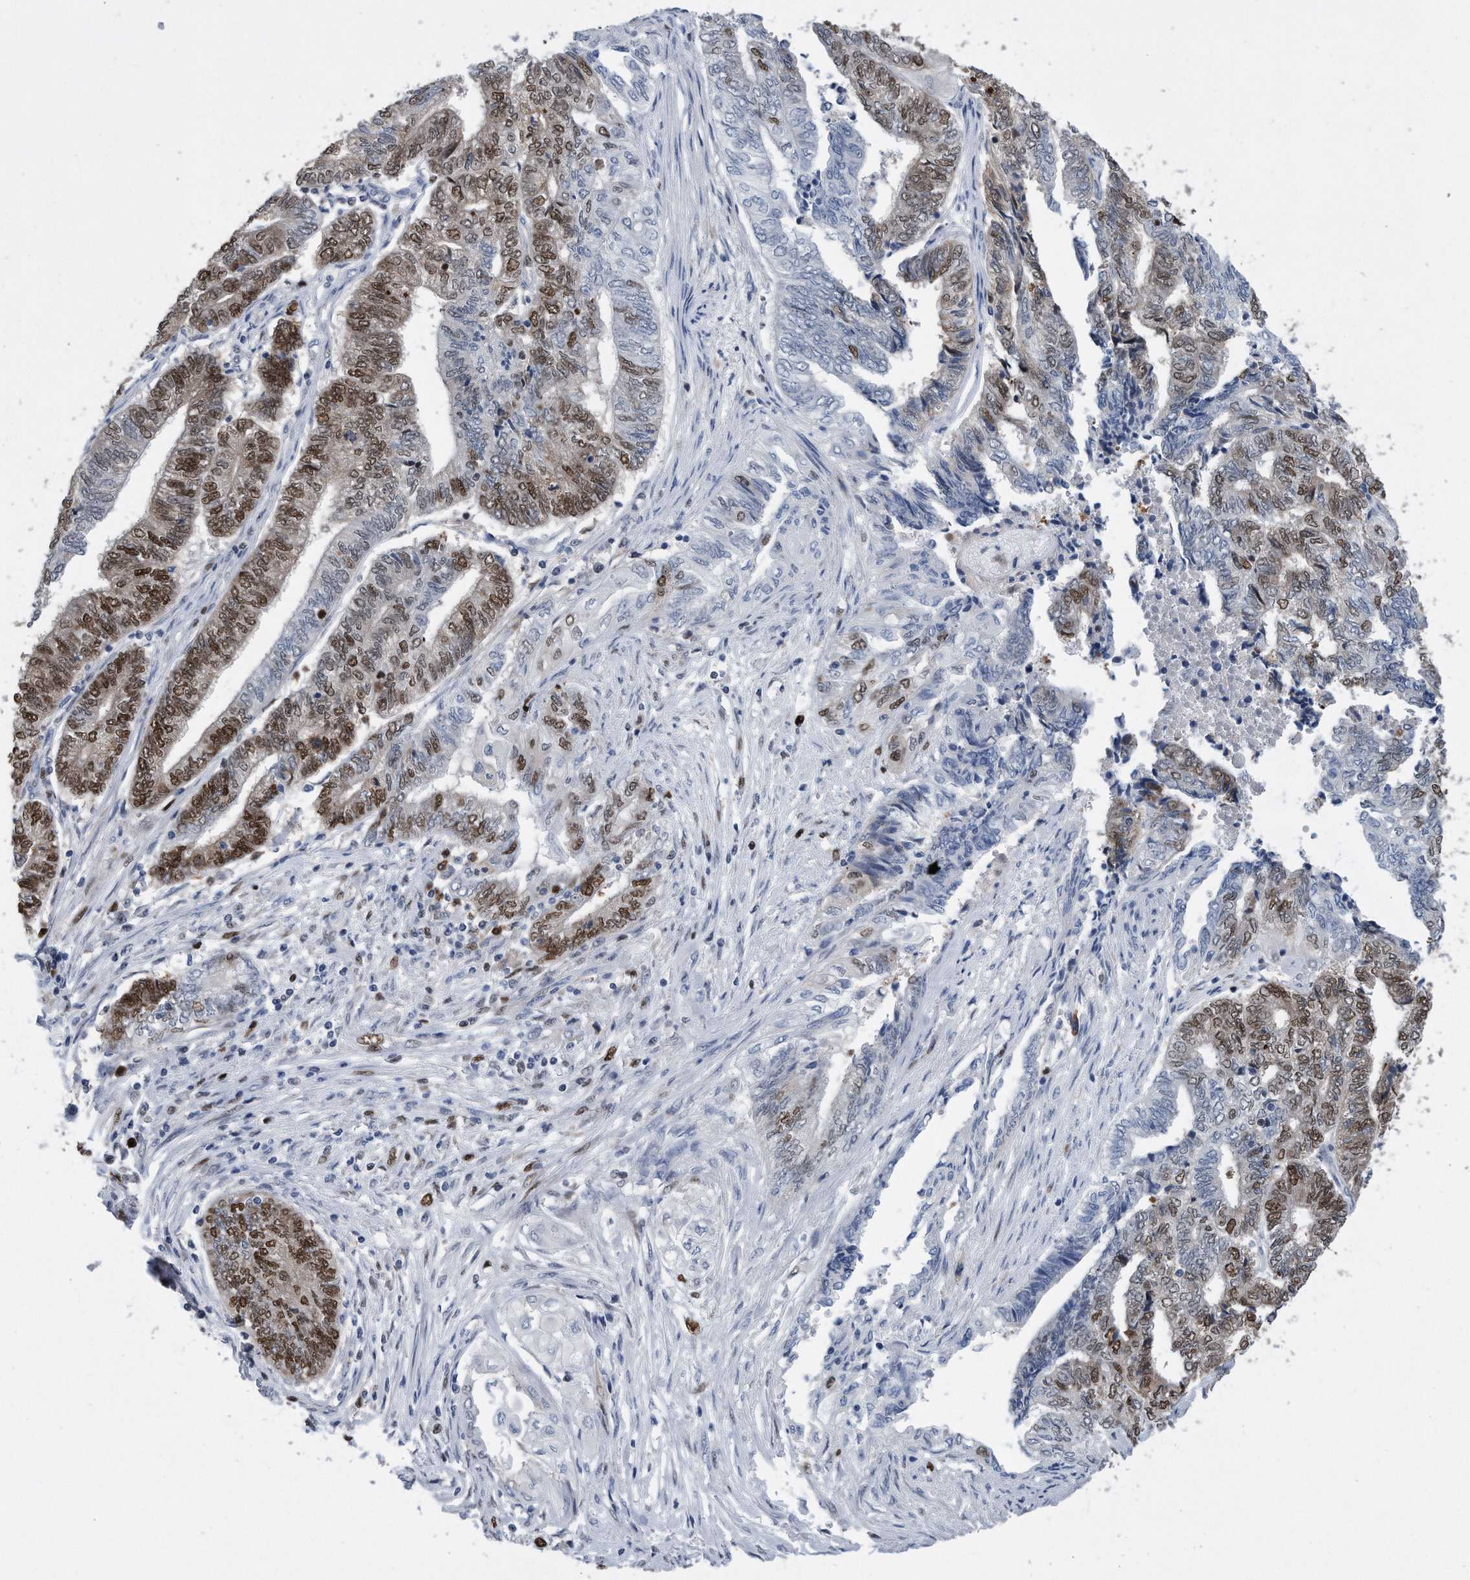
{"staining": {"intensity": "moderate", "quantity": "25%-75%", "location": "nuclear"}, "tissue": "endometrial cancer", "cell_type": "Tumor cells", "image_type": "cancer", "snomed": [{"axis": "morphology", "description": "Adenocarcinoma, NOS"}, {"axis": "topography", "description": "Uterus"}, {"axis": "topography", "description": "Endometrium"}], "caption": "Immunohistochemistry histopathology image of human endometrial adenocarcinoma stained for a protein (brown), which shows medium levels of moderate nuclear expression in about 25%-75% of tumor cells.", "gene": "PCNA", "patient": {"sex": "female", "age": 70}}